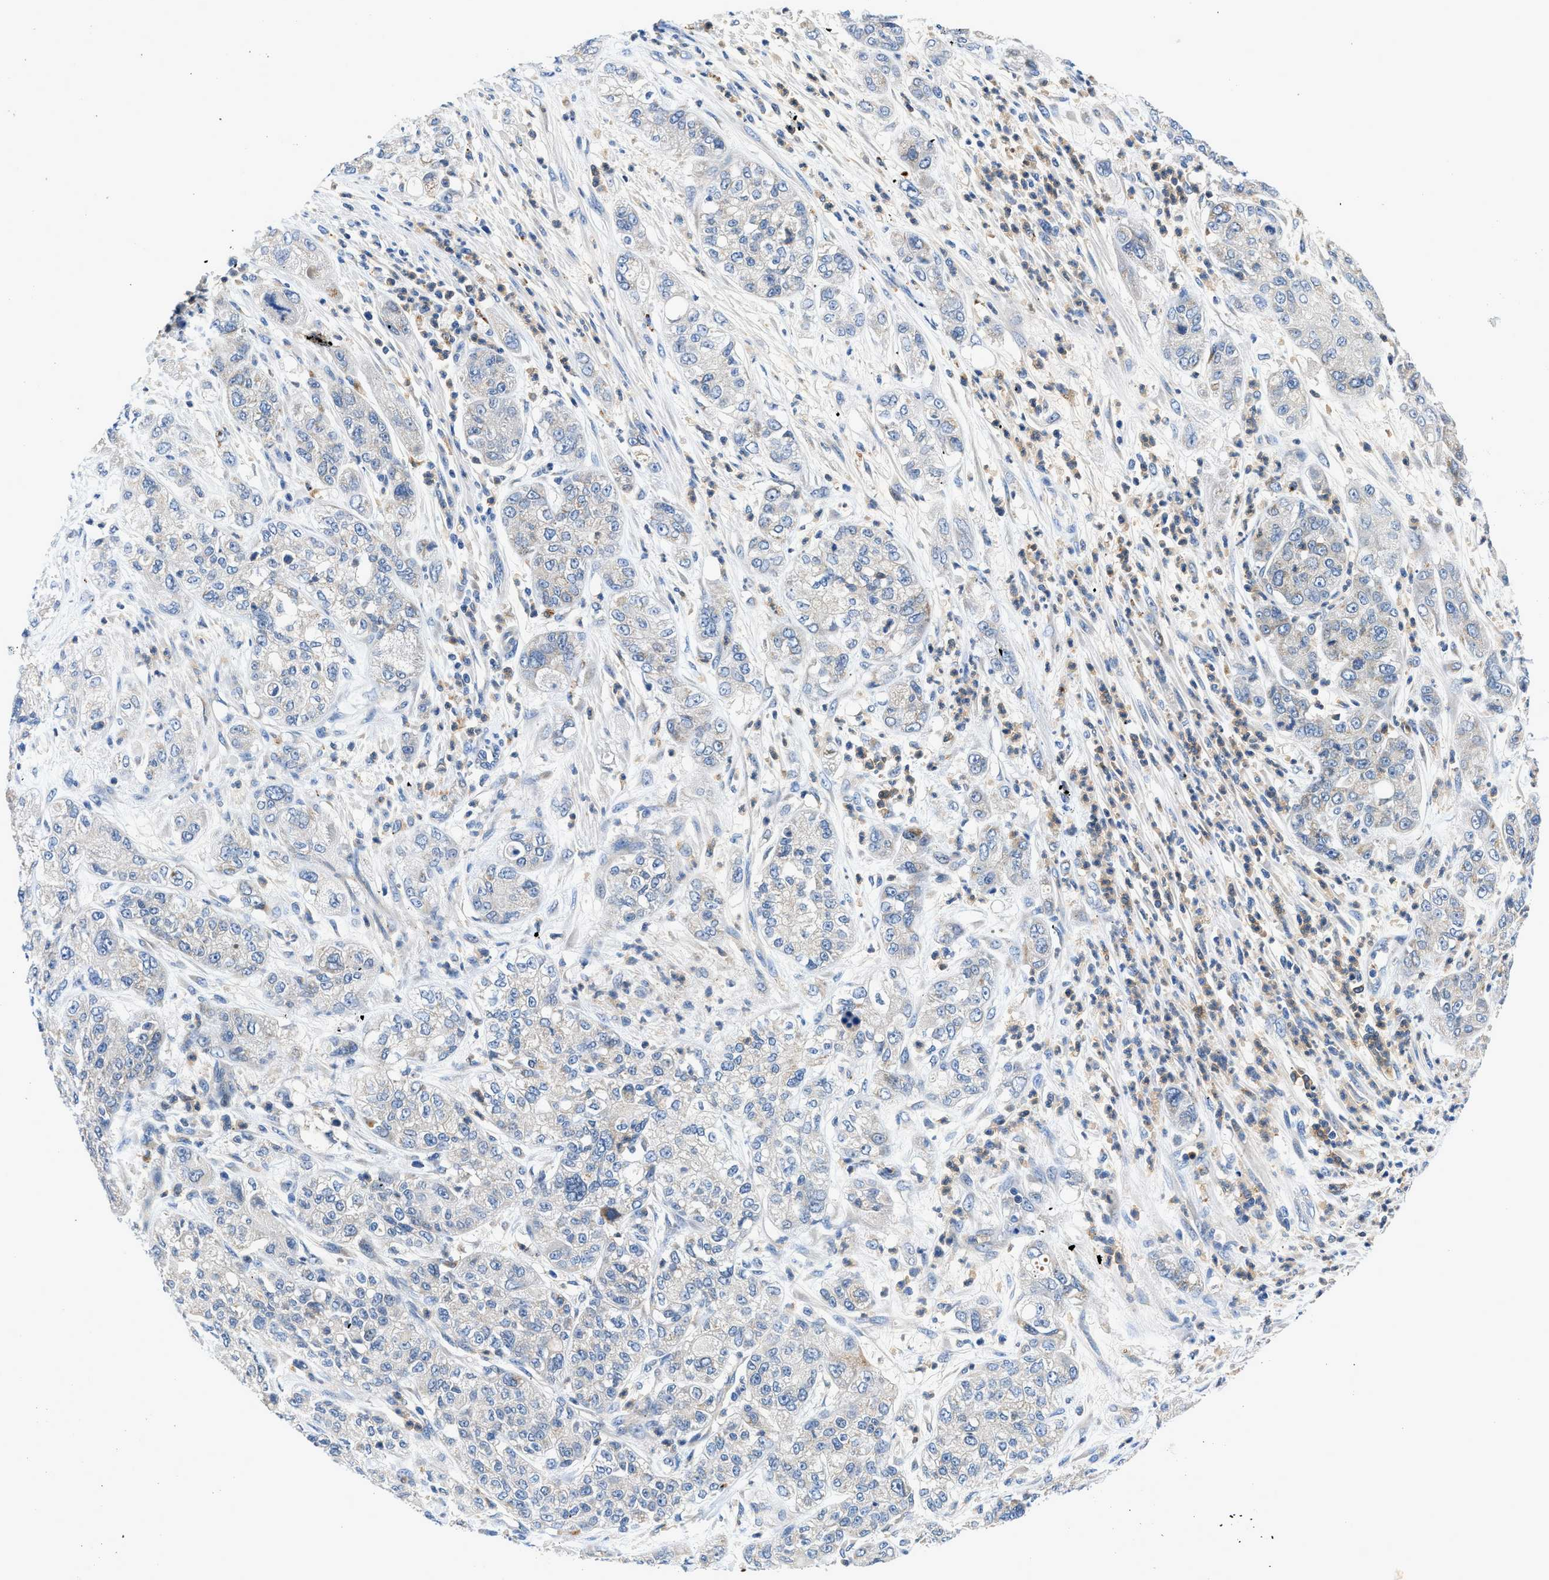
{"staining": {"intensity": "negative", "quantity": "none", "location": "none"}, "tissue": "pancreatic cancer", "cell_type": "Tumor cells", "image_type": "cancer", "snomed": [{"axis": "morphology", "description": "Adenocarcinoma, NOS"}, {"axis": "topography", "description": "Pancreas"}], "caption": "Immunohistochemistry photomicrograph of human pancreatic cancer (adenocarcinoma) stained for a protein (brown), which displays no expression in tumor cells.", "gene": "ADGRE3", "patient": {"sex": "female", "age": 78}}